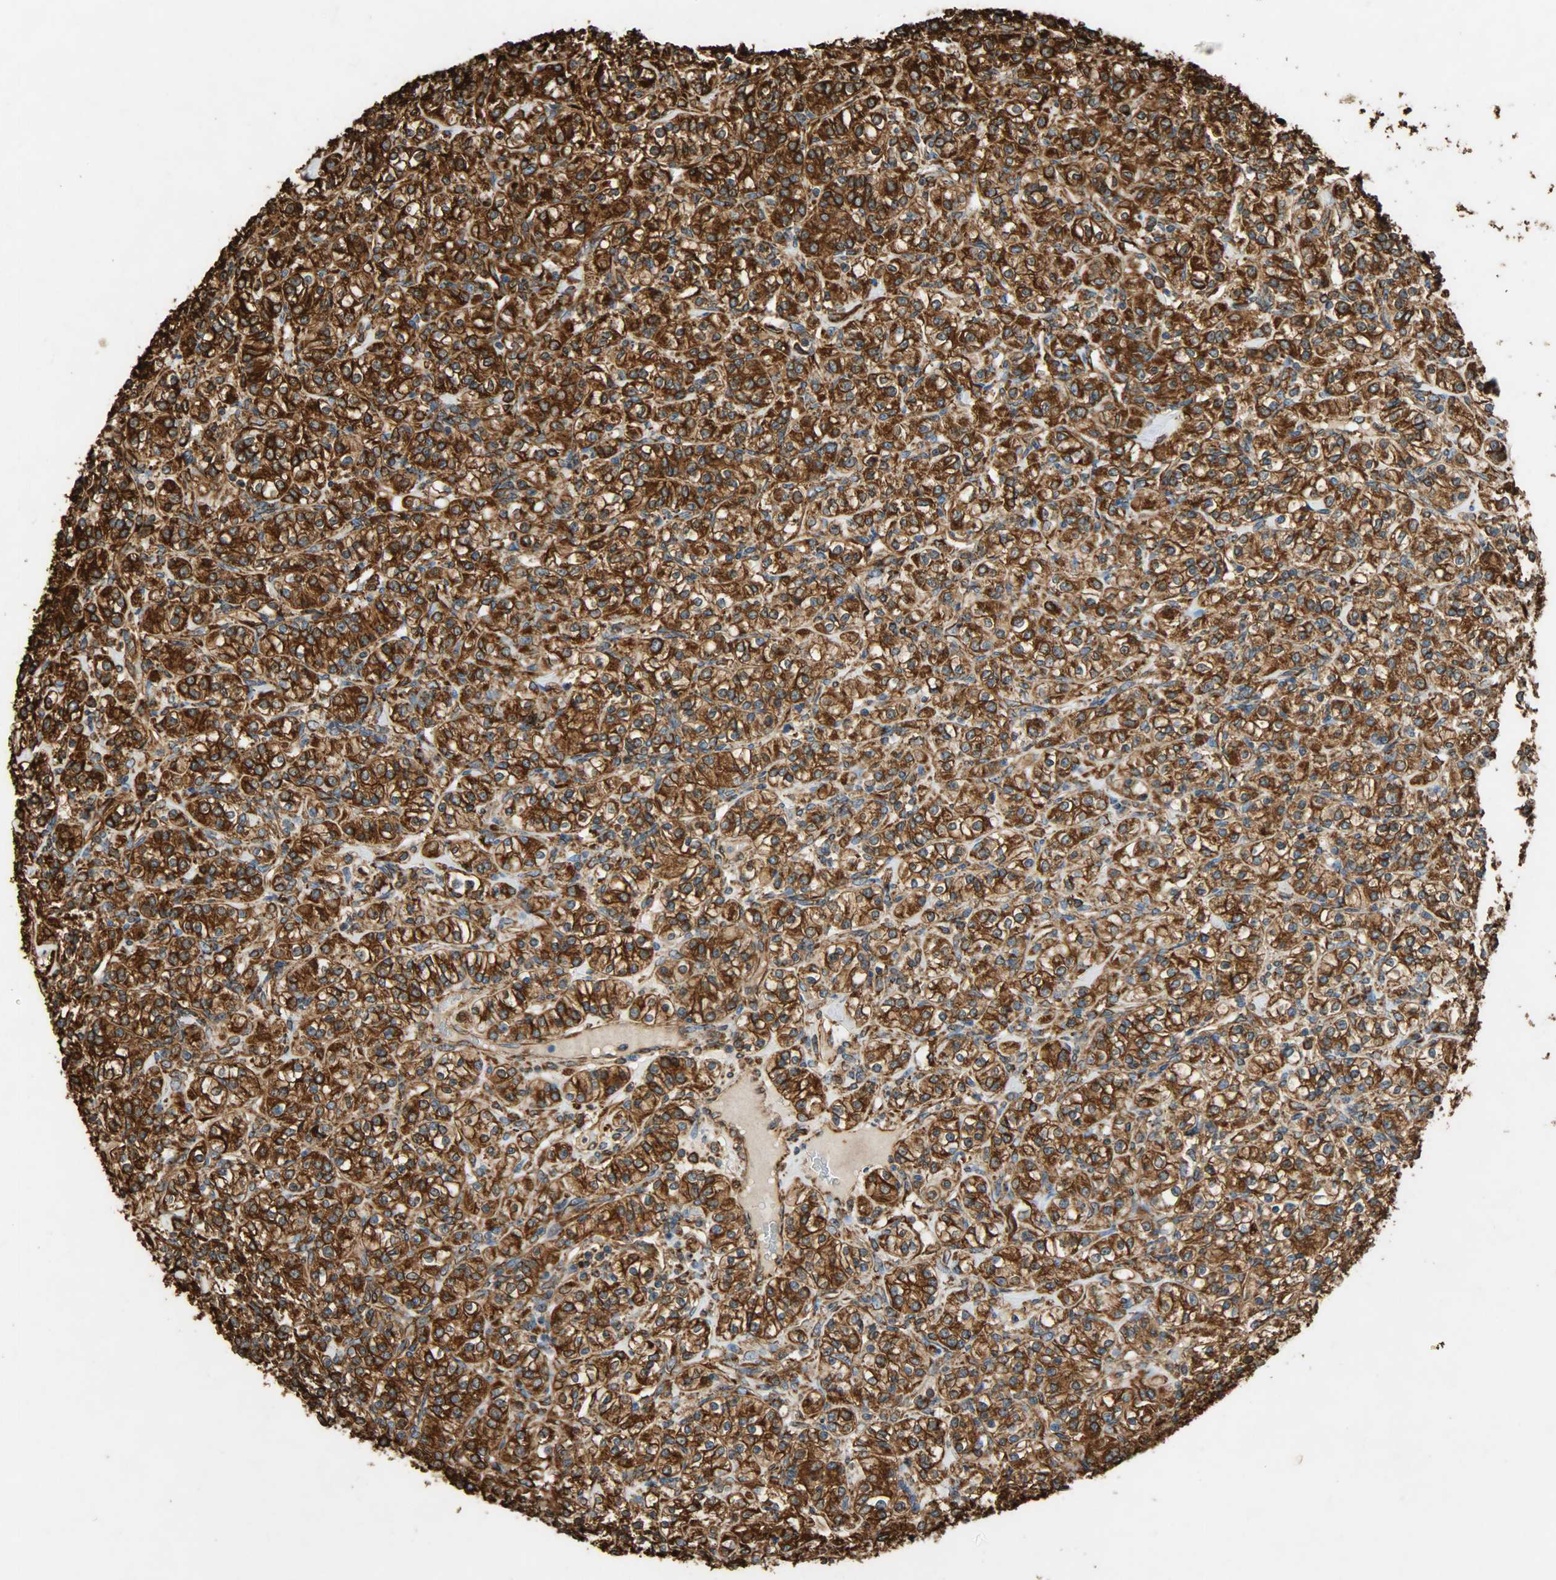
{"staining": {"intensity": "strong", "quantity": ">75%", "location": "cytoplasmic/membranous"}, "tissue": "renal cancer", "cell_type": "Tumor cells", "image_type": "cancer", "snomed": [{"axis": "morphology", "description": "Adenocarcinoma, NOS"}, {"axis": "topography", "description": "Kidney"}], "caption": "Renal cancer (adenocarcinoma) stained for a protein (brown) displays strong cytoplasmic/membranous positive positivity in about >75% of tumor cells.", "gene": "HSP90B1", "patient": {"sex": "male", "age": 77}}